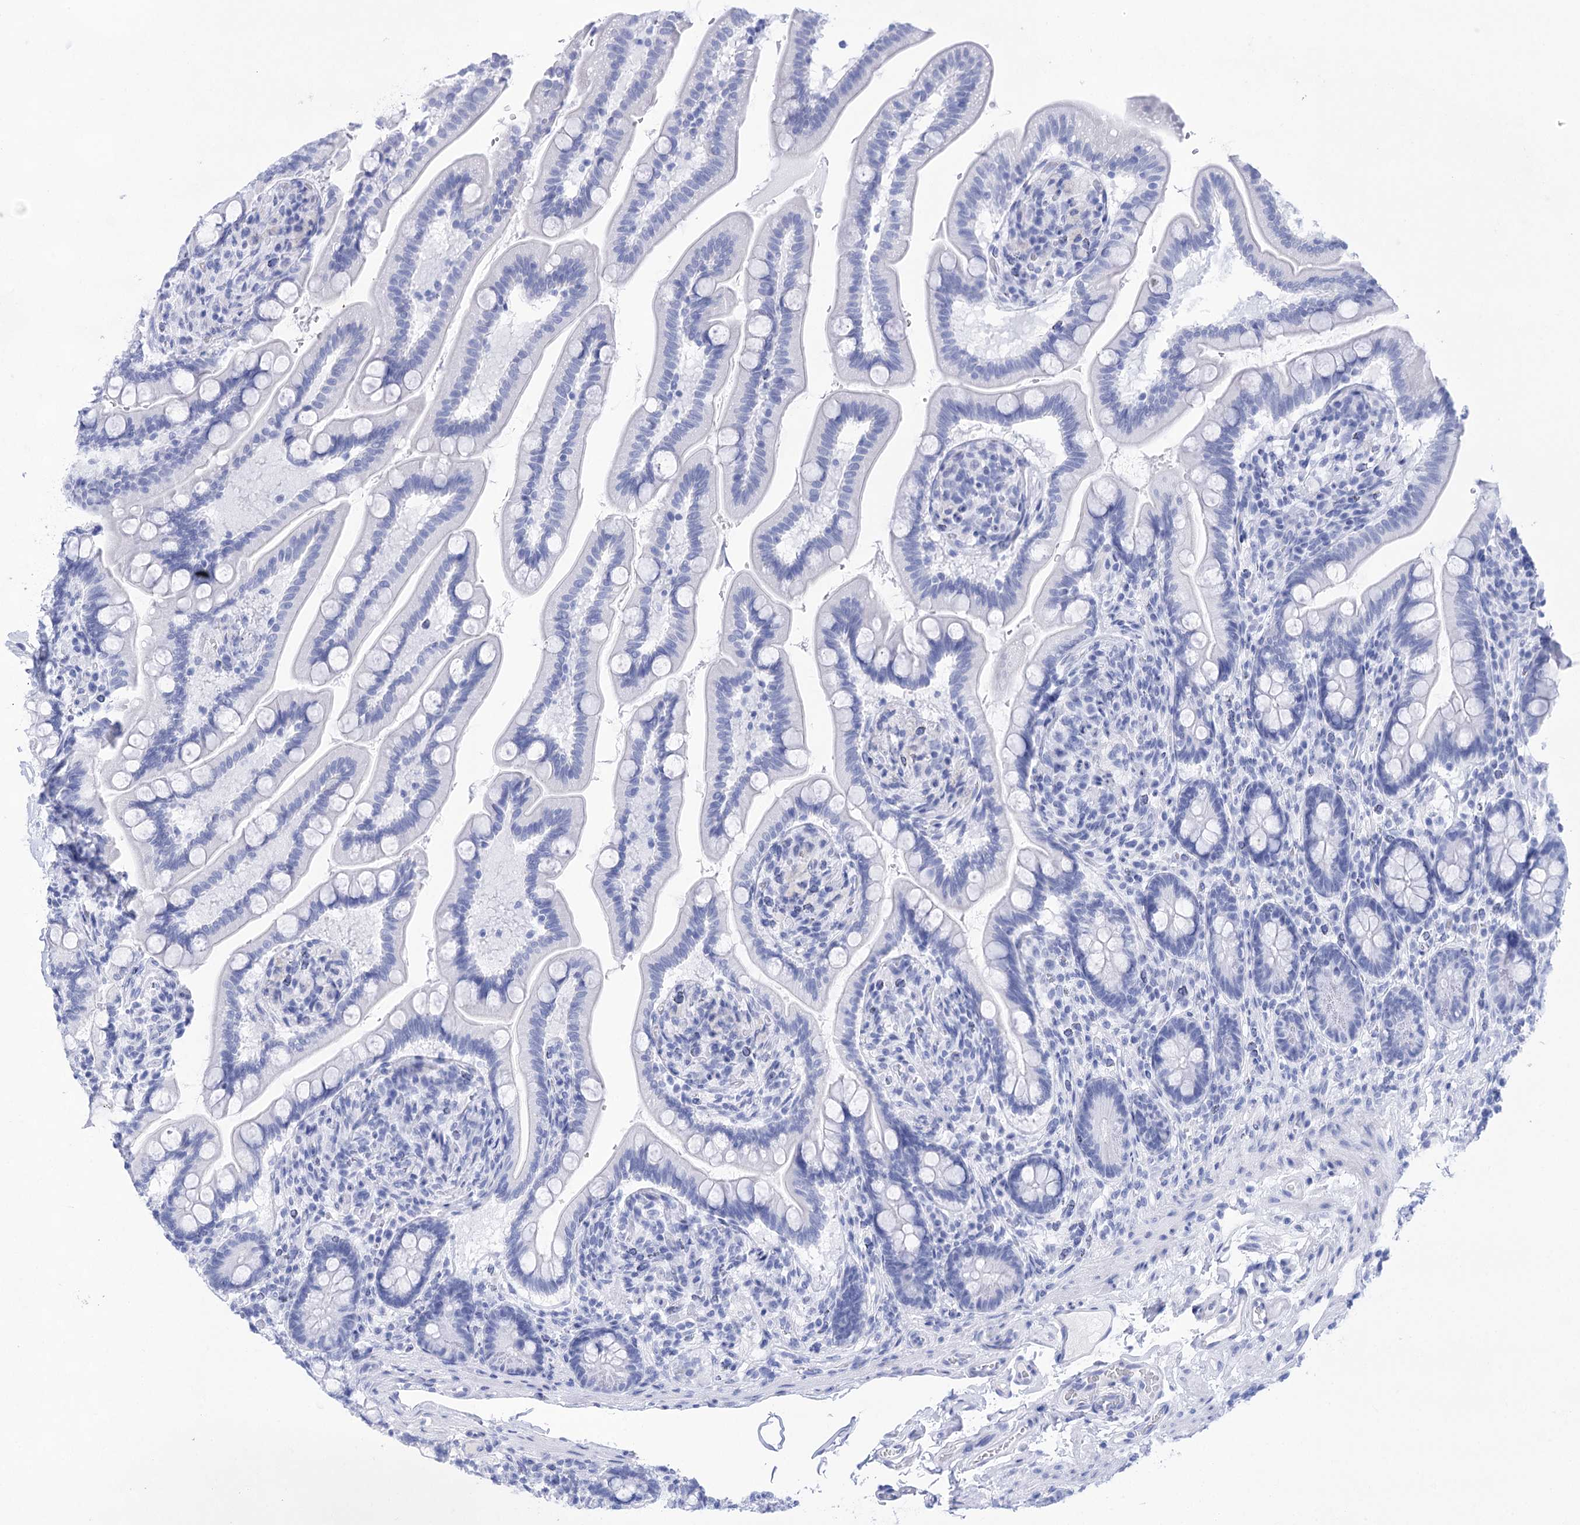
{"staining": {"intensity": "negative", "quantity": "none", "location": "none"}, "tissue": "small intestine", "cell_type": "Glandular cells", "image_type": "normal", "snomed": [{"axis": "morphology", "description": "Normal tissue, NOS"}, {"axis": "topography", "description": "Small intestine"}], "caption": "Protein analysis of benign small intestine shows no significant staining in glandular cells. (DAB (3,3'-diaminobenzidine) immunohistochemistry visualized using brightfield microscopy, high magnification).", "gene": "LALBA", "patient": {"sex": "female", "age": 64}}